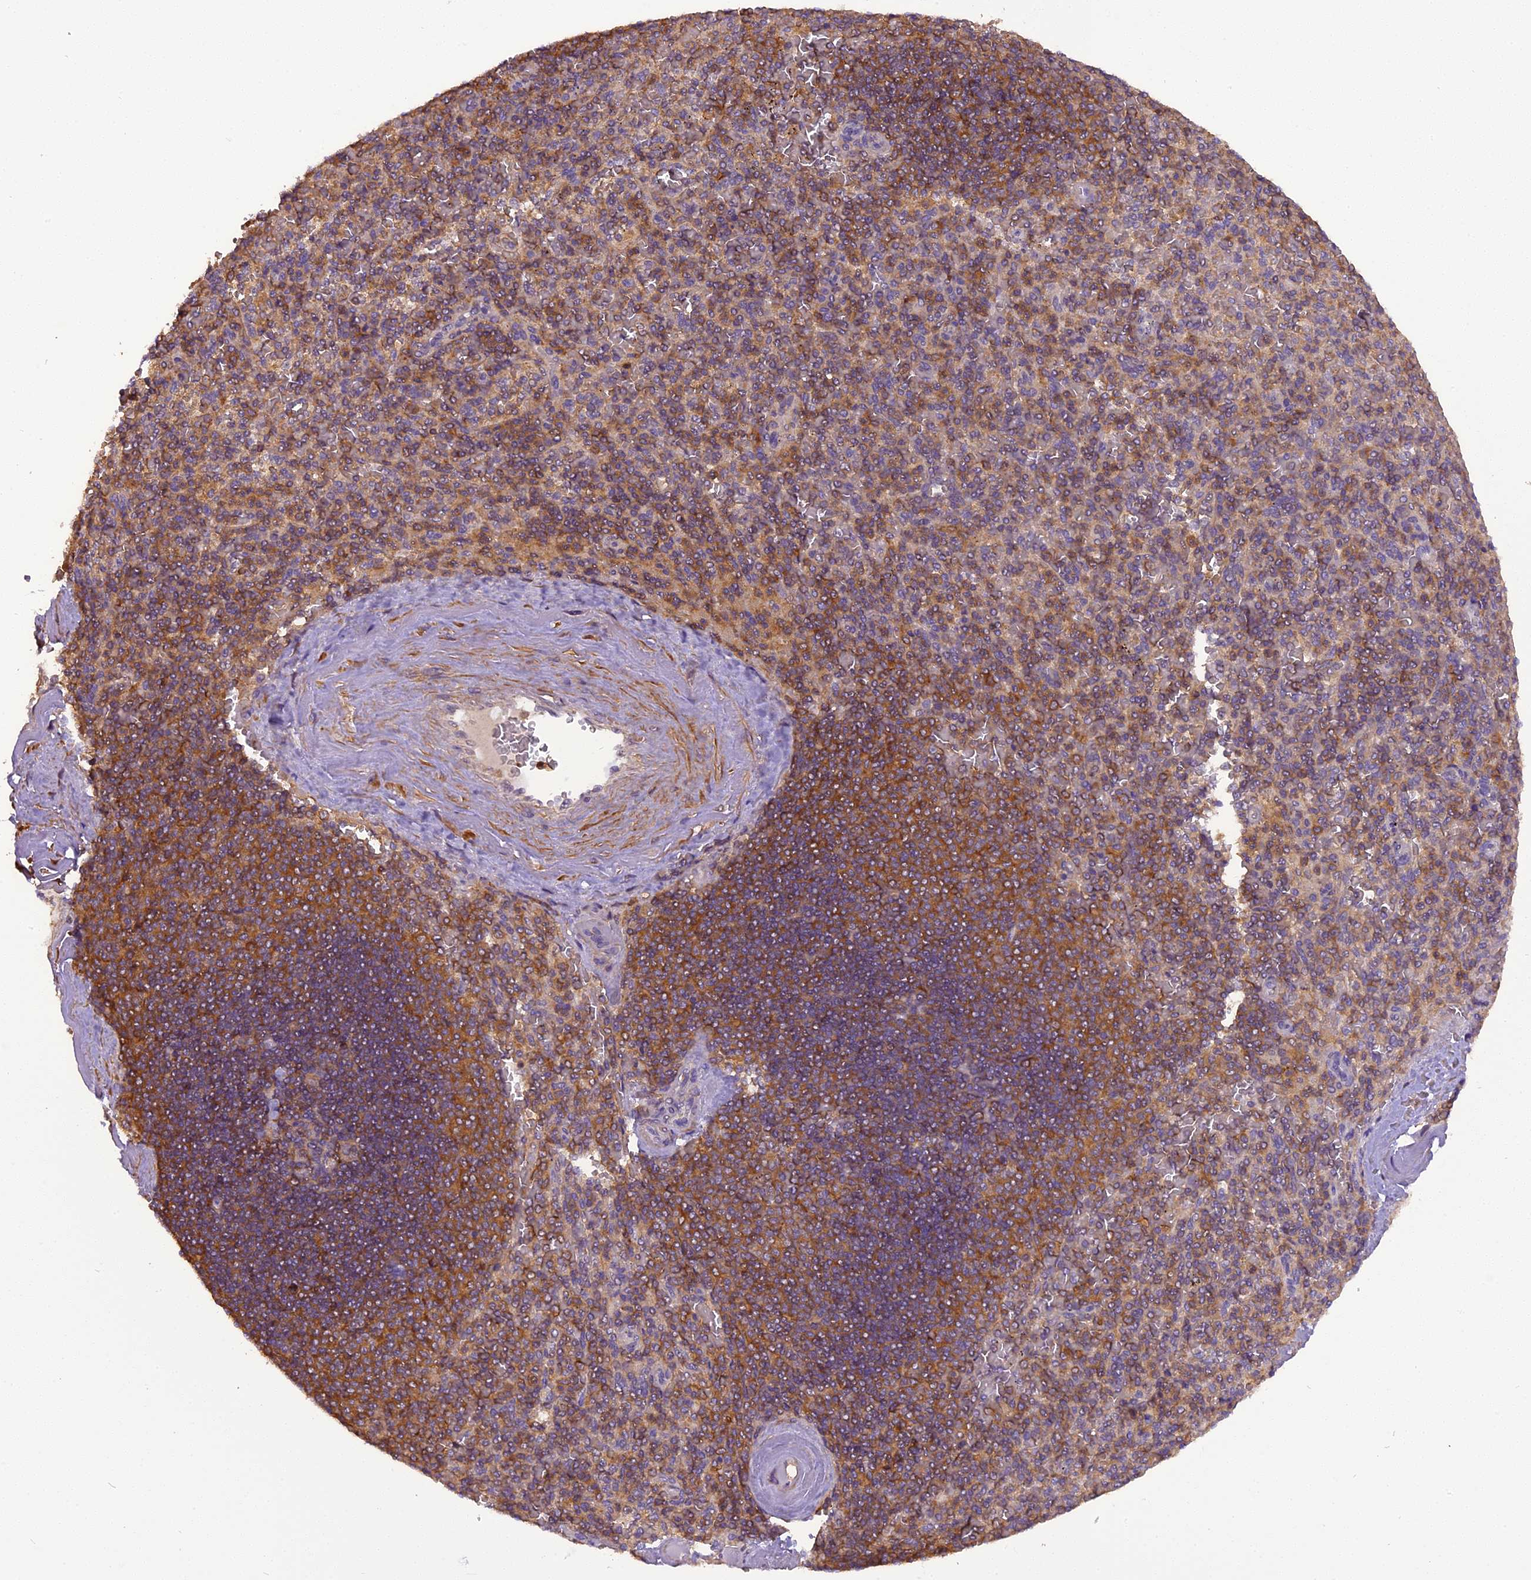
{"staining": {"intensity": "moderate", "quantity": "25%-75%", "location": "cytoplasmic/membranous"}, "tissue": "spleen", "cell_type": "Cells in red pulp", "image_type": "normal", "snomed": [{"axis": "morphology", "description": "Normal tissue, NOS"}, {"axis": "topography", "description": "Spleen"}], "caption": "A brown stain highlights moderate cytoplasmic/membranous expression of a protein in cells in red pulp of benign spleen. Ihc stains the protein in brown and the nuclei are stained blue.", "gene": "STOML1", "patient": {"sex": "male", "age": 82}}